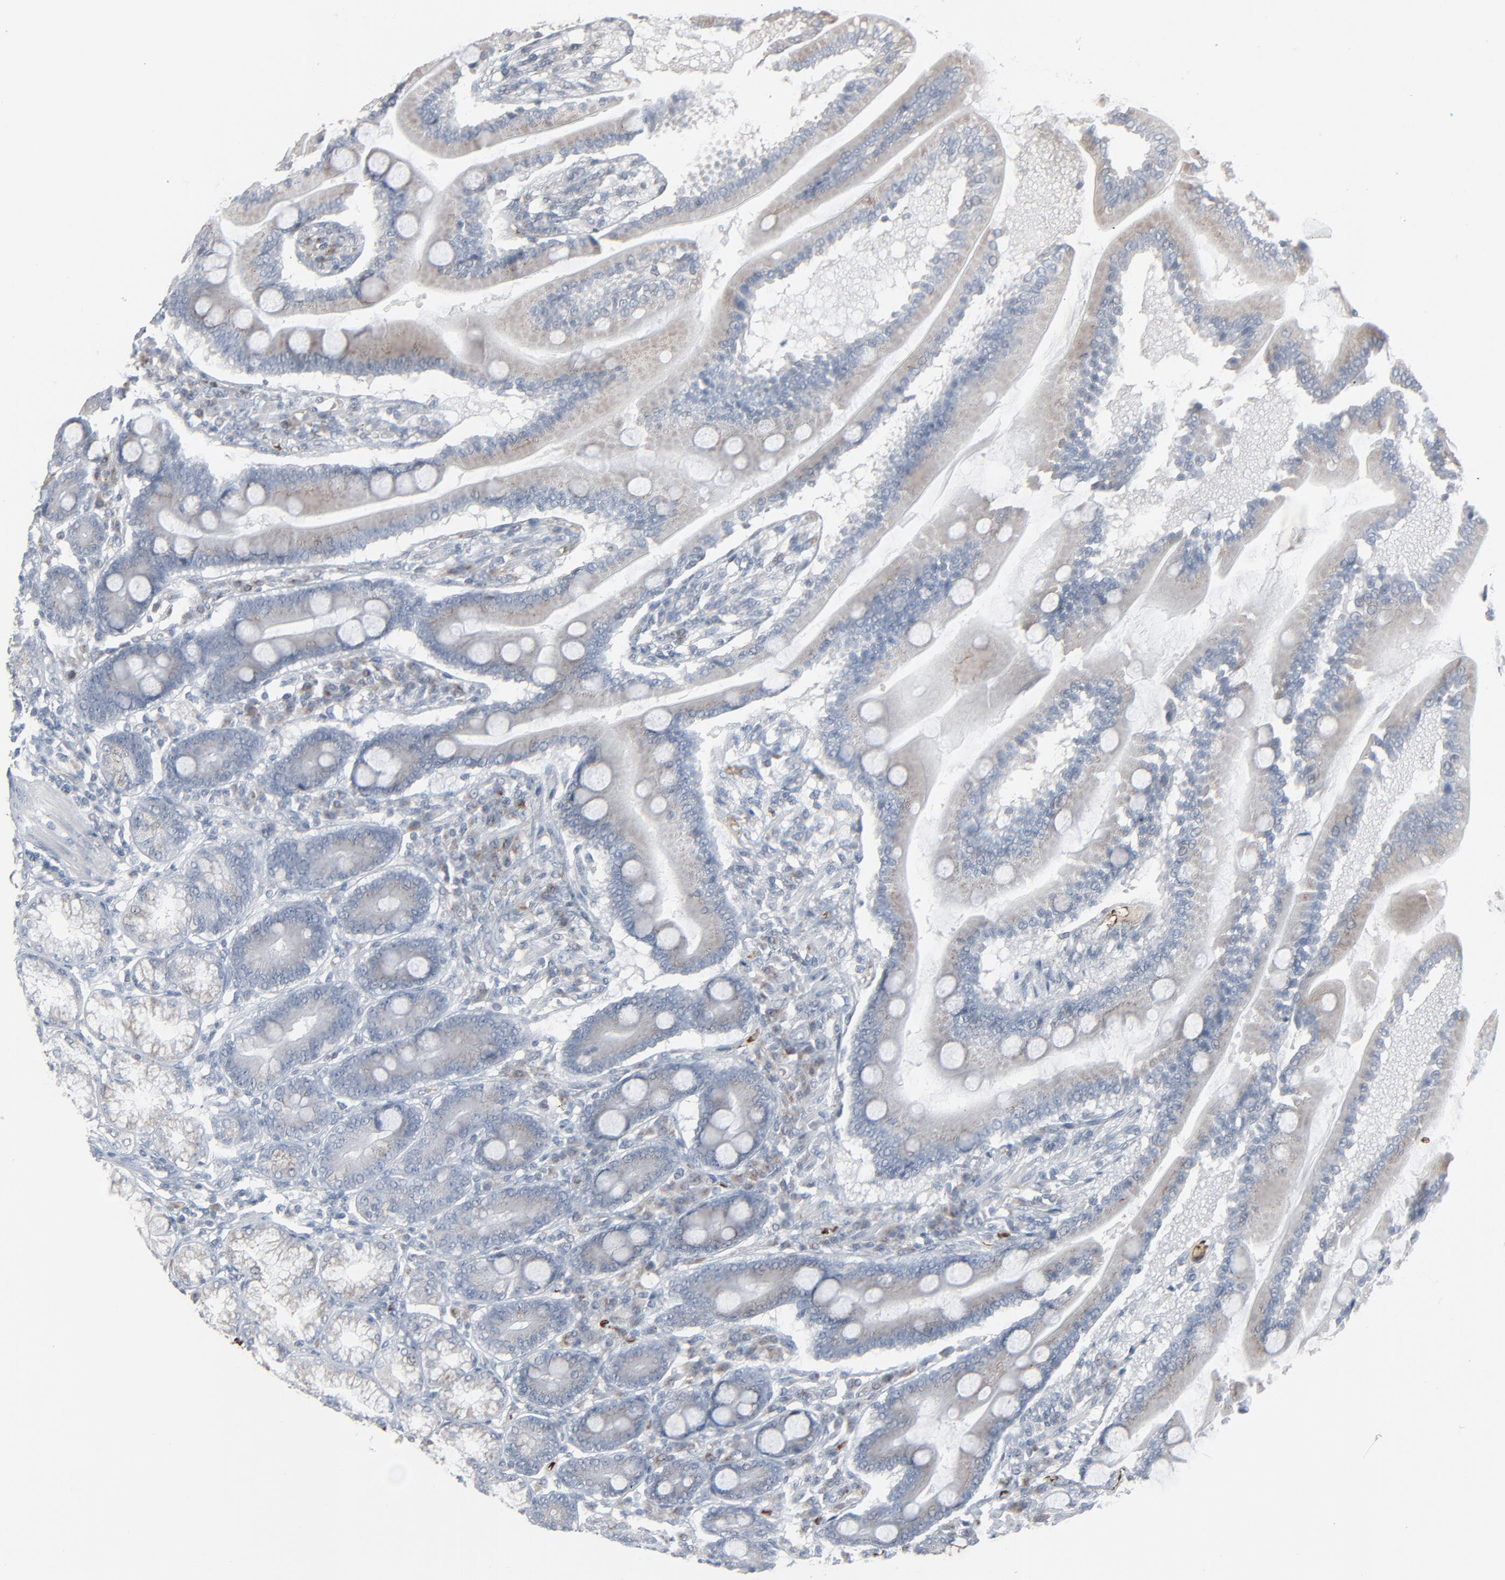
{"staining": {"intensity": "weak", "quantity": "25%-75%", "location": "cytoplasmic/membranous"}, "tissue": "duodenum", "cell_type": "Glandular cells", "image_type": "normal", "snomed": [{"axis": "morphology", "description": "Normal tissue, NOS"}, {"axis": "topography", "description": "Duodenum"}], "caption": "Immunohistochemistry (IHC) photomicrograph of unremarkable duodenum stained for a protein (brown), which displays low levels of weak cytoplasmic/membranous positivity in approximately 25%-75% of glandular cells.", "gene": "SAGE1", "patient": {"sex": "female", "age": 64}}